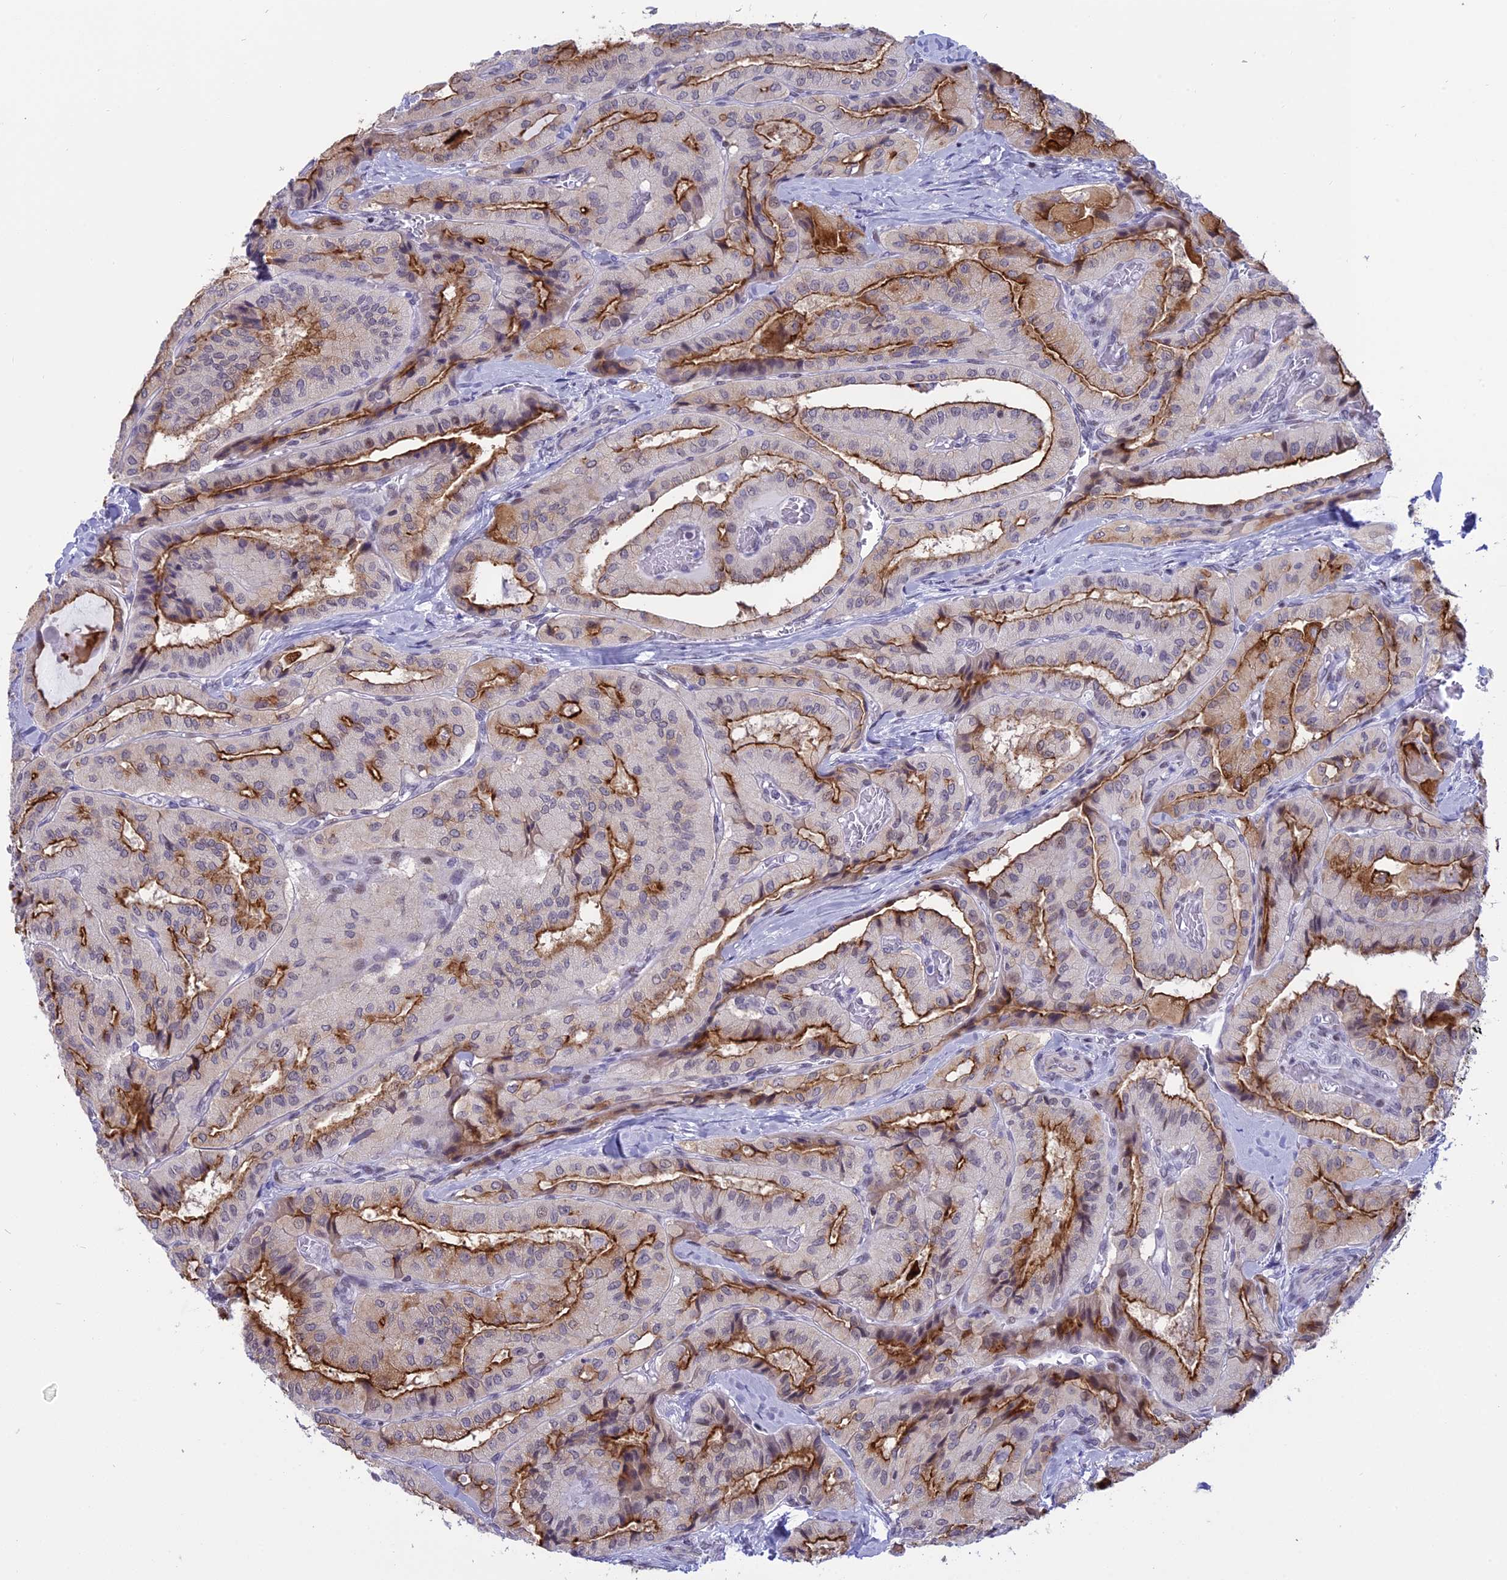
{"staining": {"intensity": "strong", "quantity": "25%-75%", "location": "cytoplasmic/membranous"}, "tissue": "thyroid cancer", "cell_type": "Tumor cells", "image_type": "cancer", "snomed": [{"axis": "morphology", "description": "Normal tissue, NOS"}, {"axis": "morphology", "description": "Papillary adenocarcinoma, NOS"}, {"axis": "topography", "description": "Thyroid gland"}], "caption": "The image exhibits immunohistochemical staining of thyroid papillary adenocarcinoma. There is strong cytoplasmic/membranous staining is identified in about 25%-75% of tumor cells.", "gene": "SPIRE2", "patient": {"sex": "female", "age": 59}}